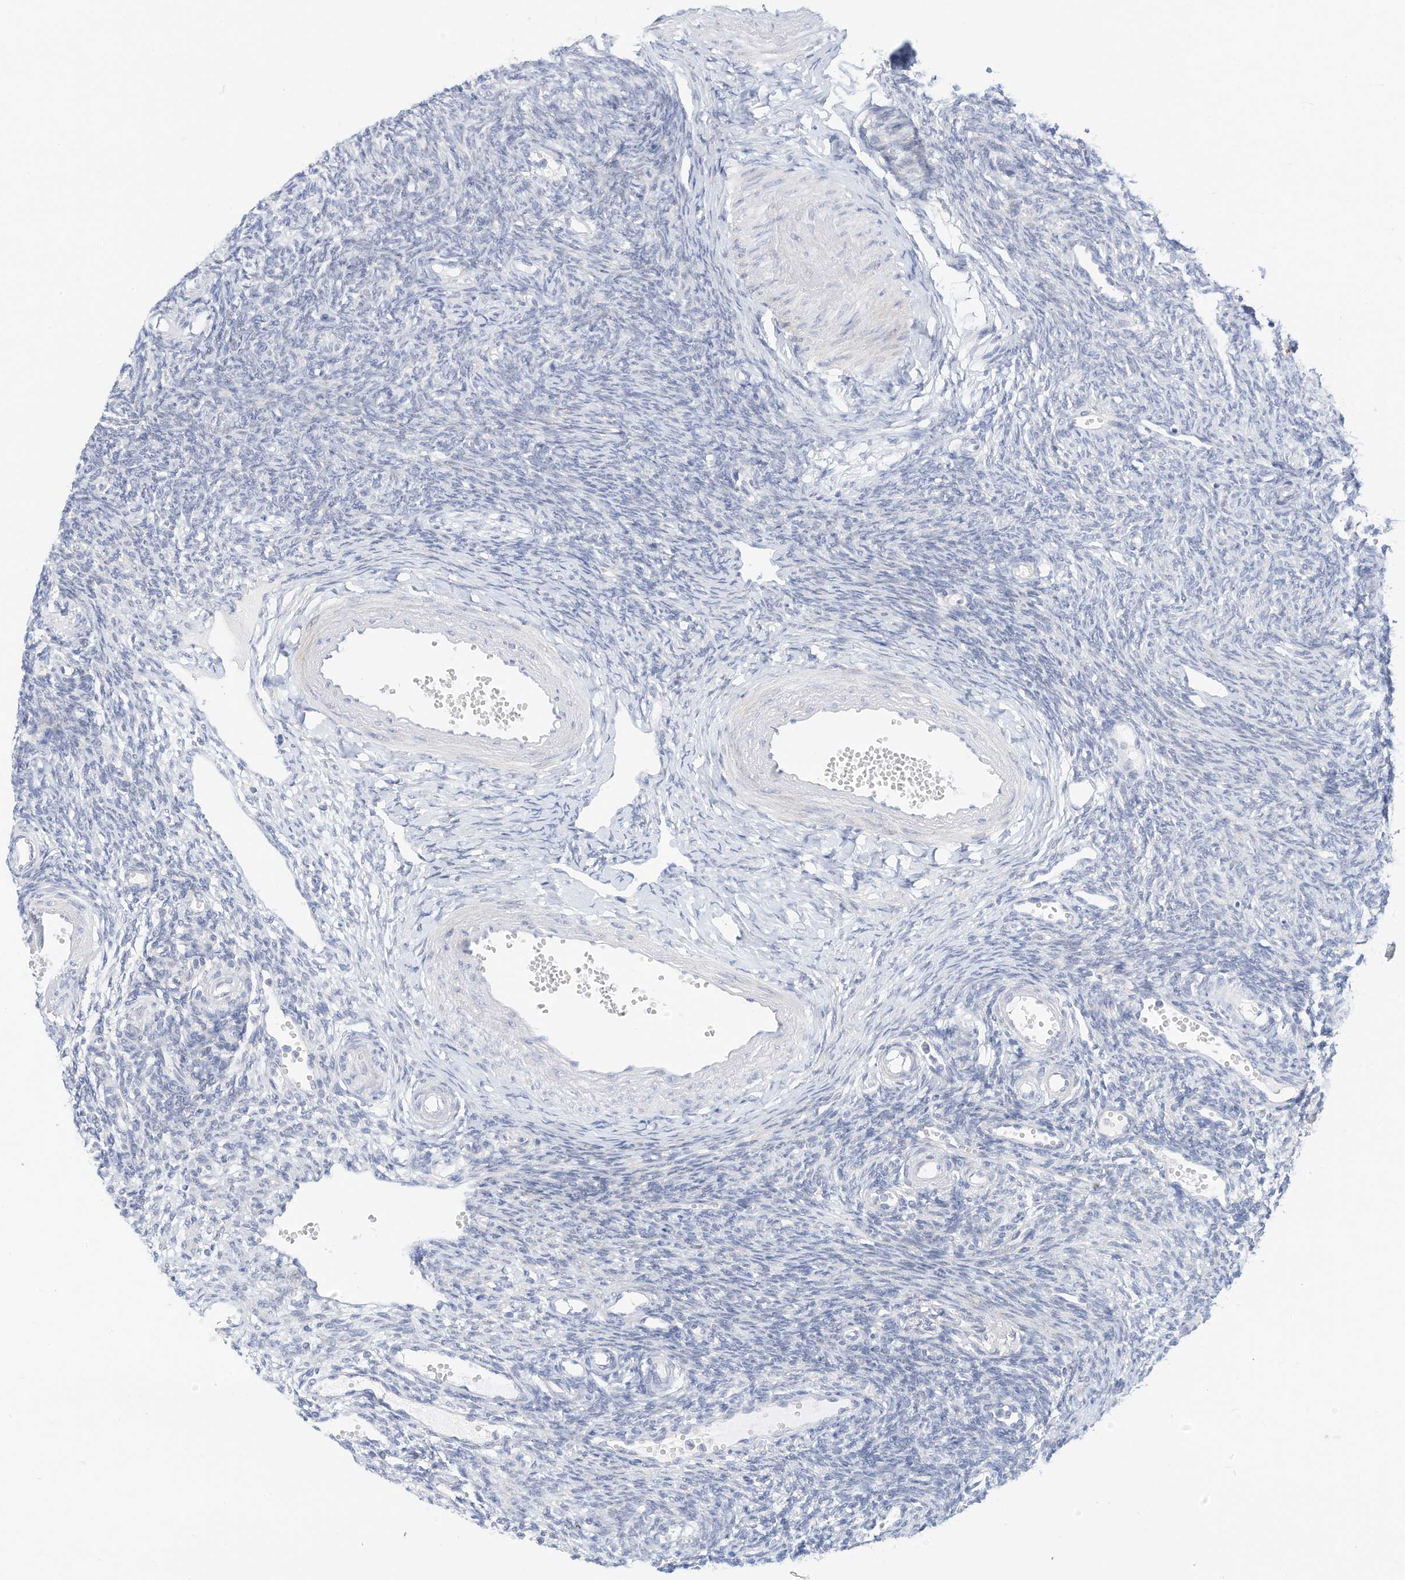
{"staining": {"intensity": "negative", "quantity": "none", "location": "none"}, "tissue": "ovary", "cell_type": "Follicle cells", "image_type": "normal", "snomed": [{"axis": "morphology", "description": "Normal tissue, NOS"}, {"axis": "morphology", "description": "Cyst, NOS"}, {"axis": "topography", "description": "Ovary"}], "caption": "The immunohistochemistry (IHC) image has no significant positivity in follicle cells of ovary. The staining is performed using DAB (3,3'-diaminobenzidine) brown chromogen with nuclei counter-stained in using hematoxylin.", "gene": "SPOCD1", "patient": {"sex": "female", "age": 33}}